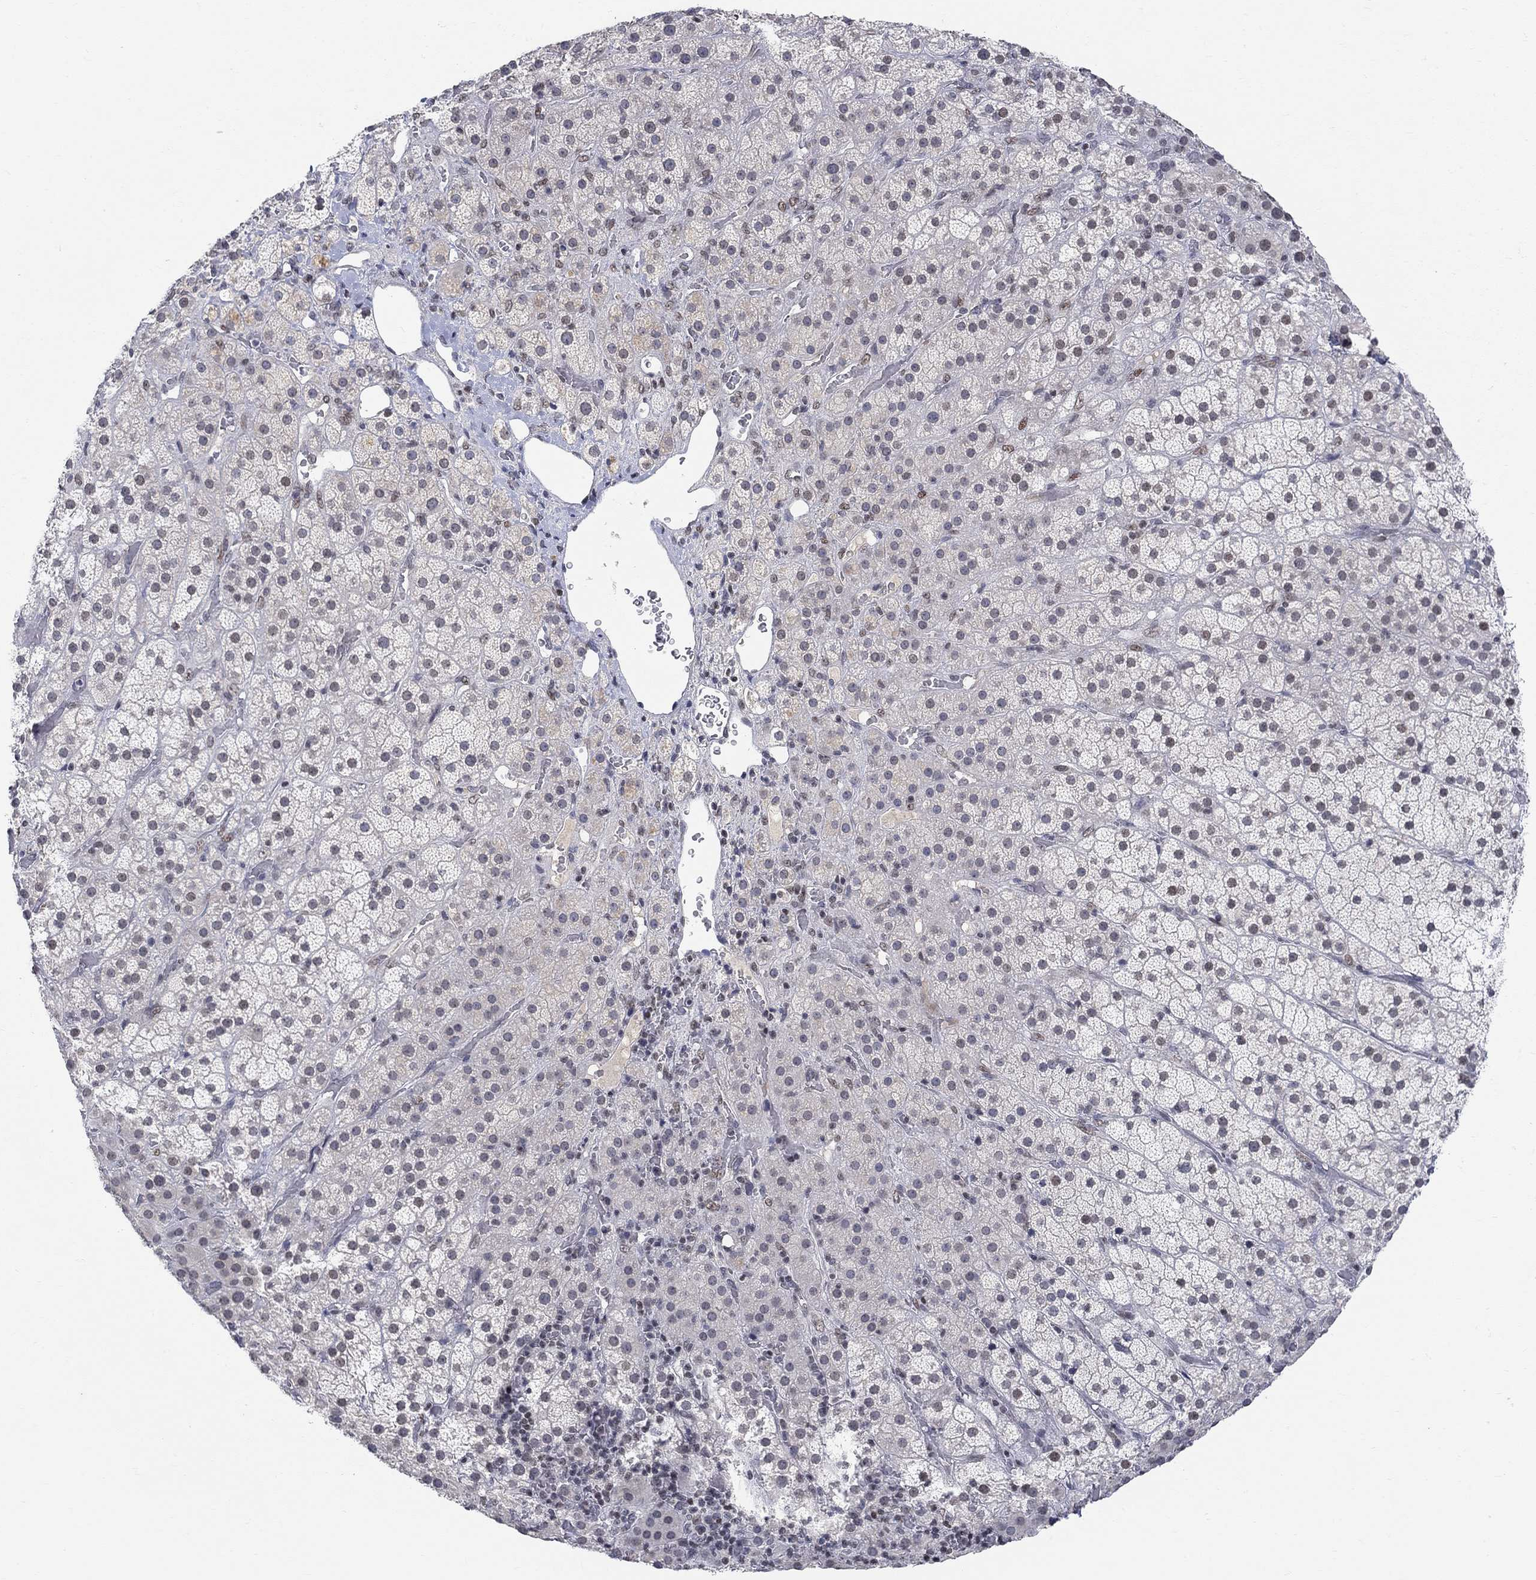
{"staining": {"intensity": "negative", "quantity": "none", "location": "none"}, "tissue": "adrenal gland", "cell_type": "Glandular cells", "image_type": "normal", "snomed": [{"axis": "morphology", "description": "Normal tissue, NOS"}, {"axis": "topography", "description": "Adrenal gland"}], "caption": "Immunohistochemical staining of normal adrenal gland demonstrates no significant staining in glandular cells.", "gene": "KLF12", "patient": {"sex": "male", "age": 57}}